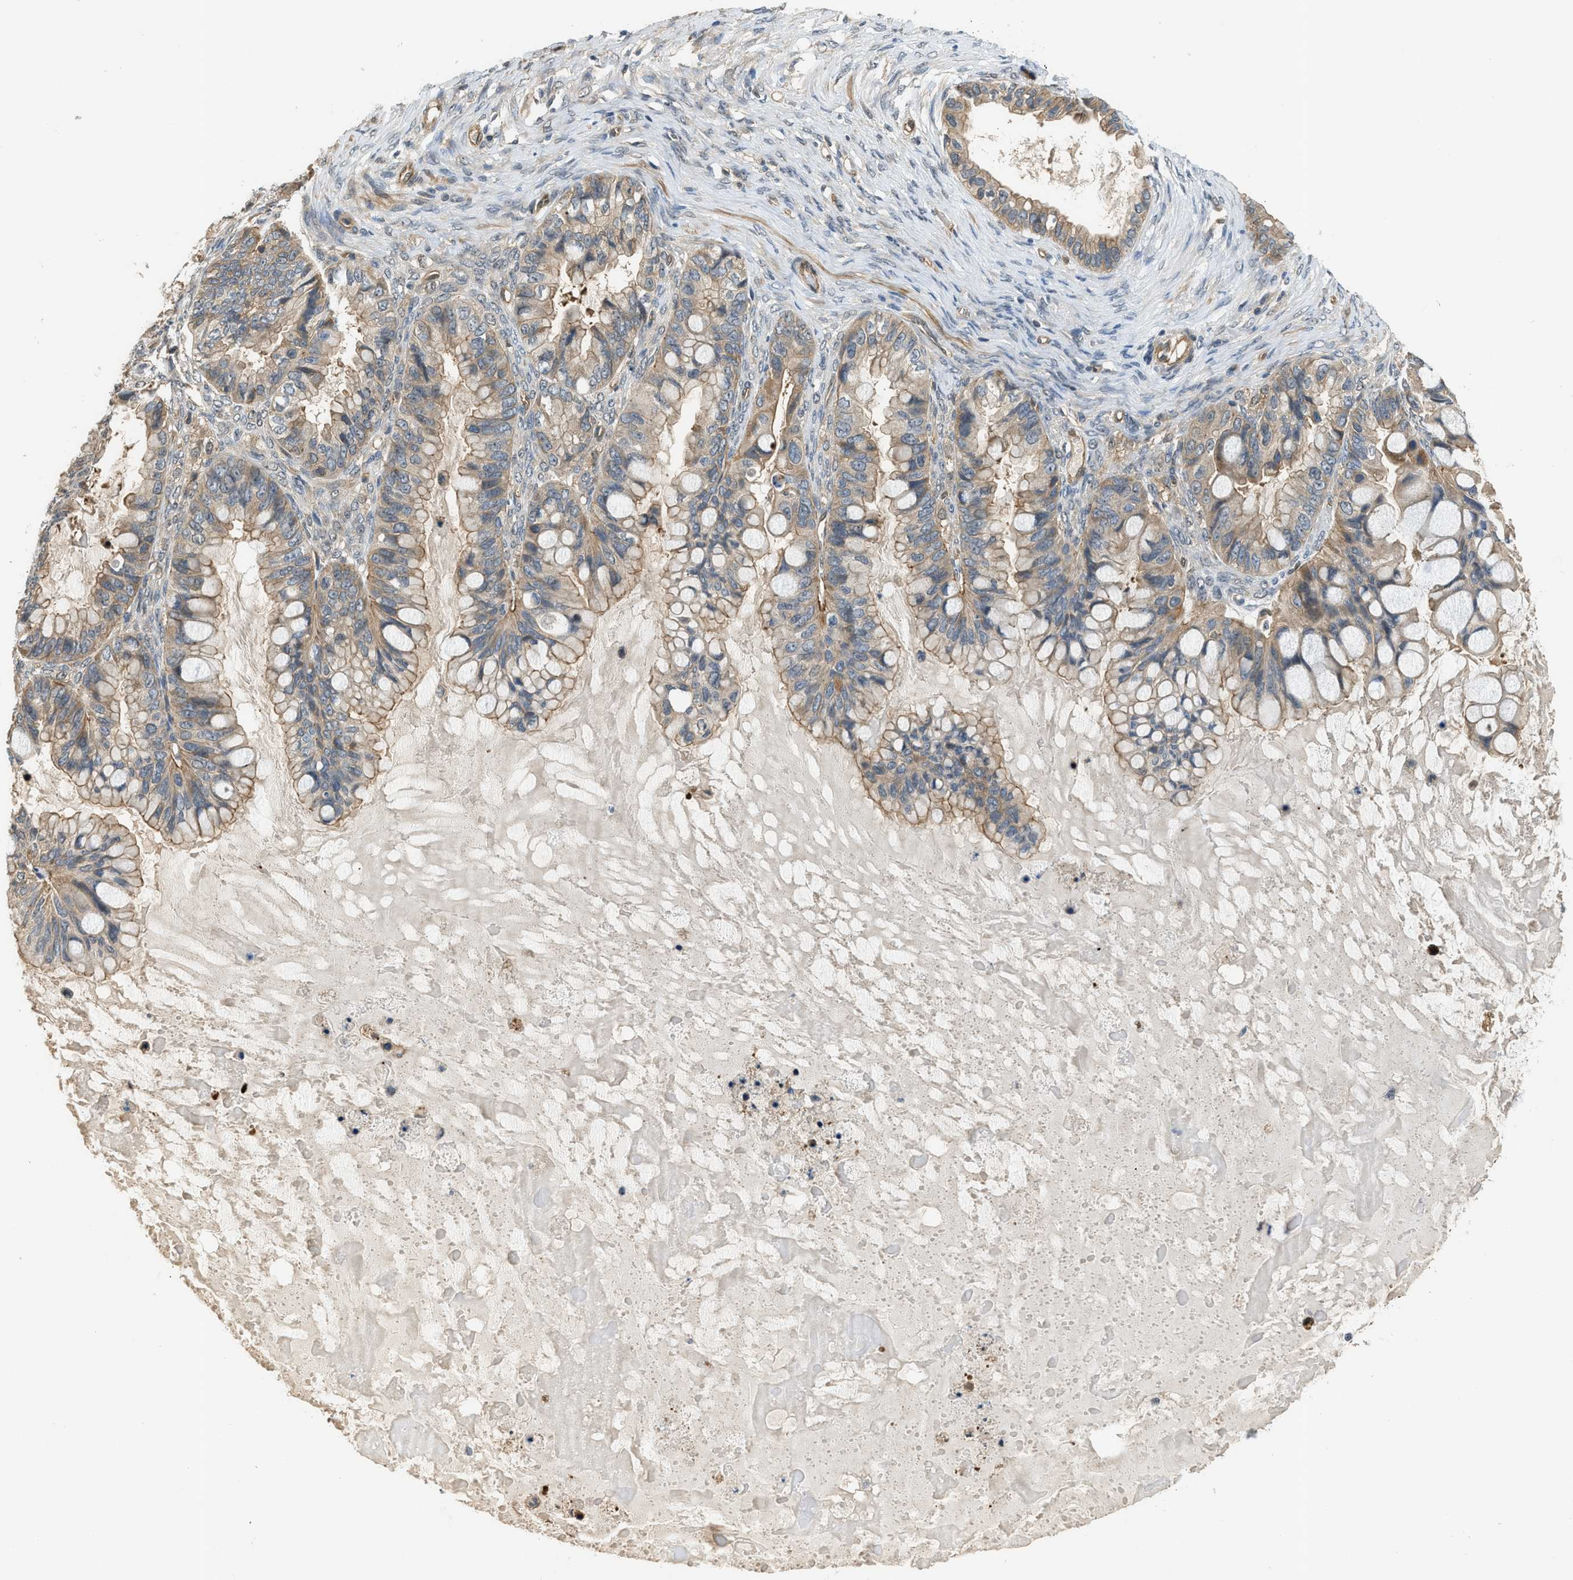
{"staining": {"intensity": "weak", "quantity": ">75%", "location": "cytoplasmic/membranous"}, "tissue": "ovarian cancer", "cell_type": "Tumor cells", "image_type": "cancer", "snomed": [{"axis": "morphology", "description": "Cystadenocarcinoma, mucinous, NOS"}, {"axis": "topography", "description": "Ovary"}], "caption": "Brown immunohistochemical staining in human ovarian mucinous cystadenocarcinoma reveals weak cytoplasmic/membranous expression in approximately >75% of tumor cells. The protein is stained brown, and the nuclei are stained in blue (DAB IHC with brightfield microscopy, high magnification).", "gene": "CBLB", "patient": {"sex": "female", "age": 80}}